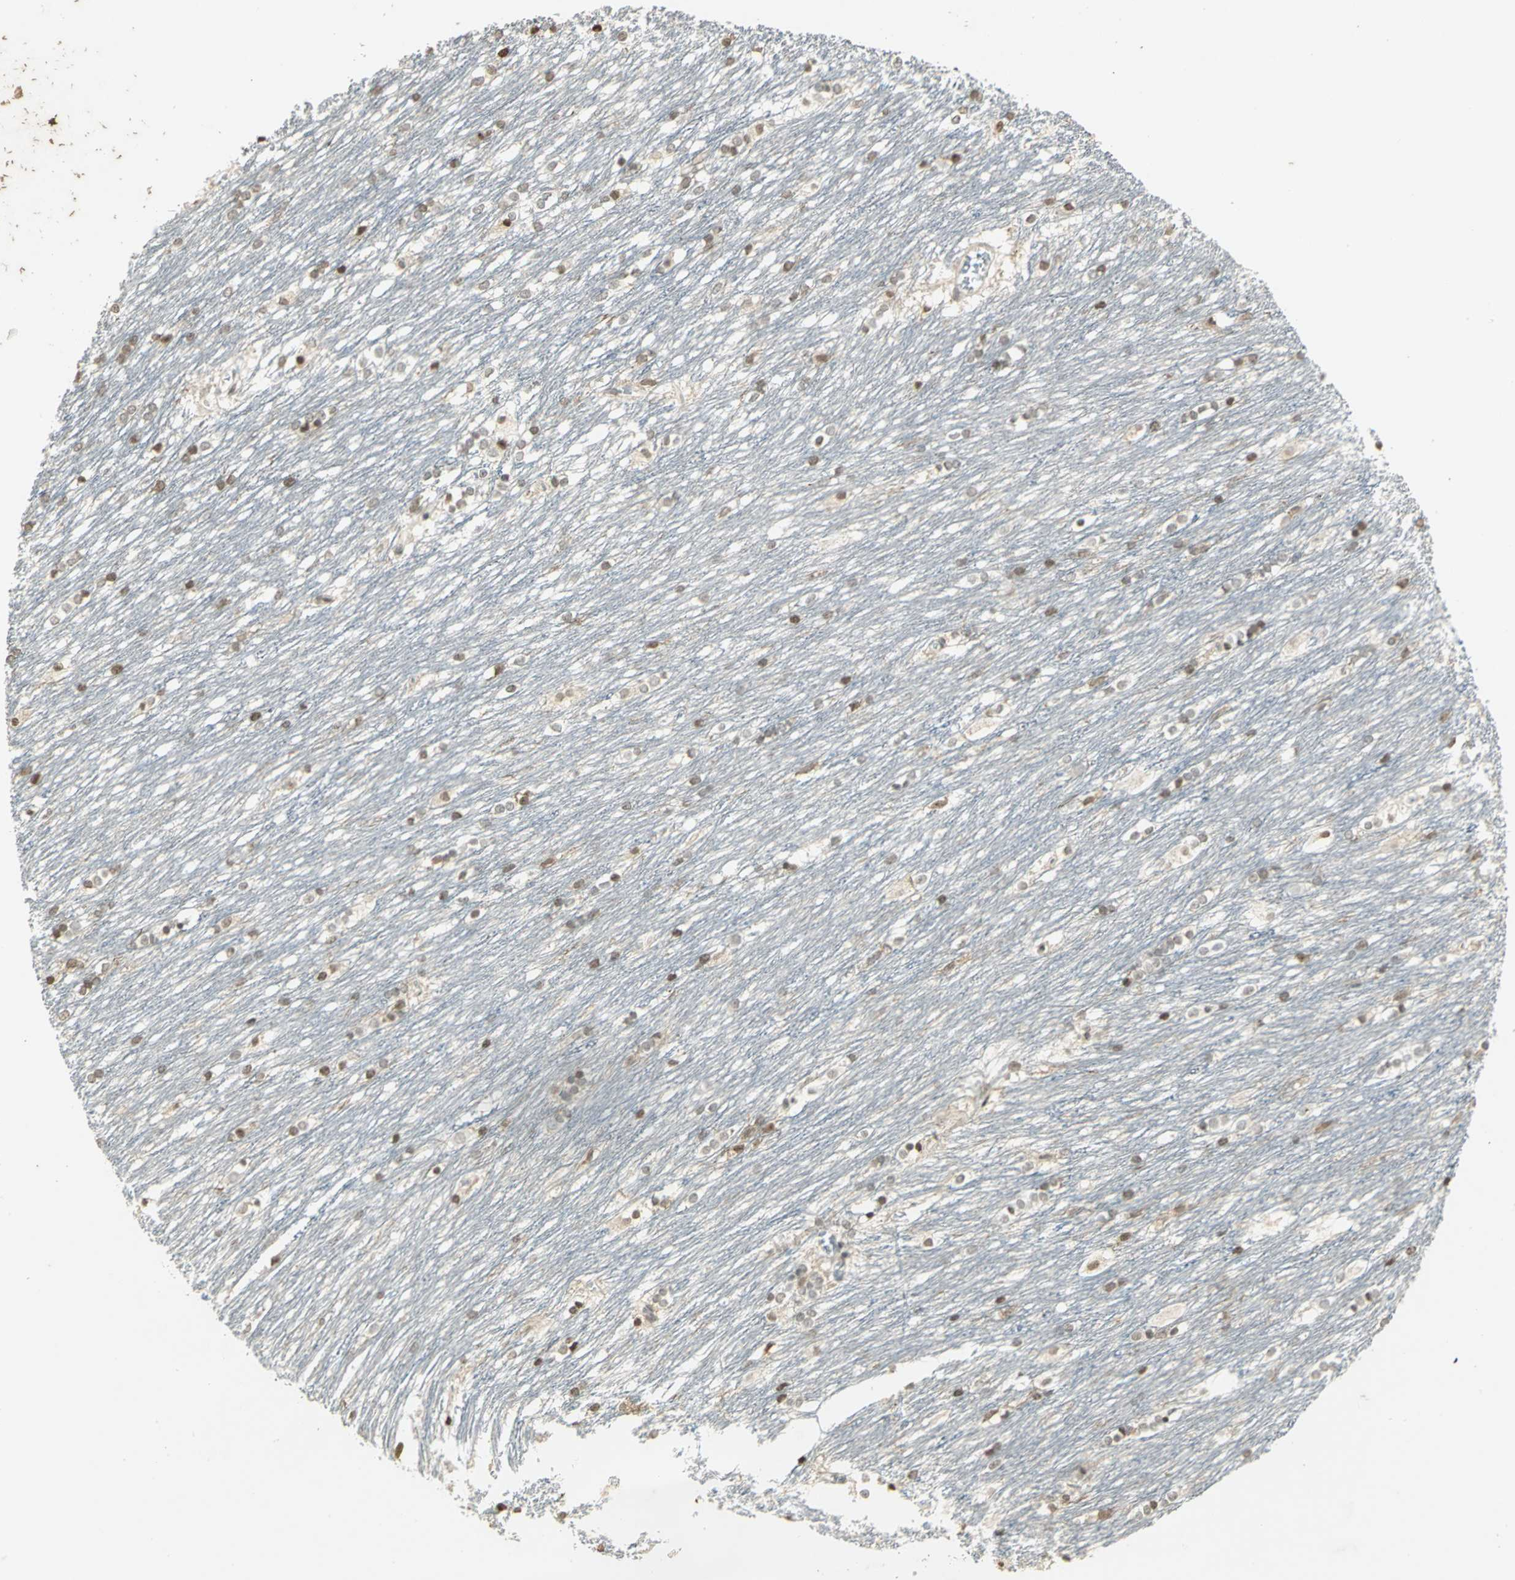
{"staining": {"intensity": "negative", "quantity": "none", "location": "none"}, "tissue": "caudate", "cell_type": "Glial cells", "image_type": "normal", "snomed": [{"axis": "morphology", "description": "Normal tissue, NOS"}, {"axis": "topography", "description": "Lateral ventricle wall"}], "caption": "High power microscopy micrograph of an immunohistochemistry (IHC) photomicrograph of benign caudate, revealing no significant expression in glial cells.", "gene": "IL16", "patient": {"sex": "female", "age": 19}}